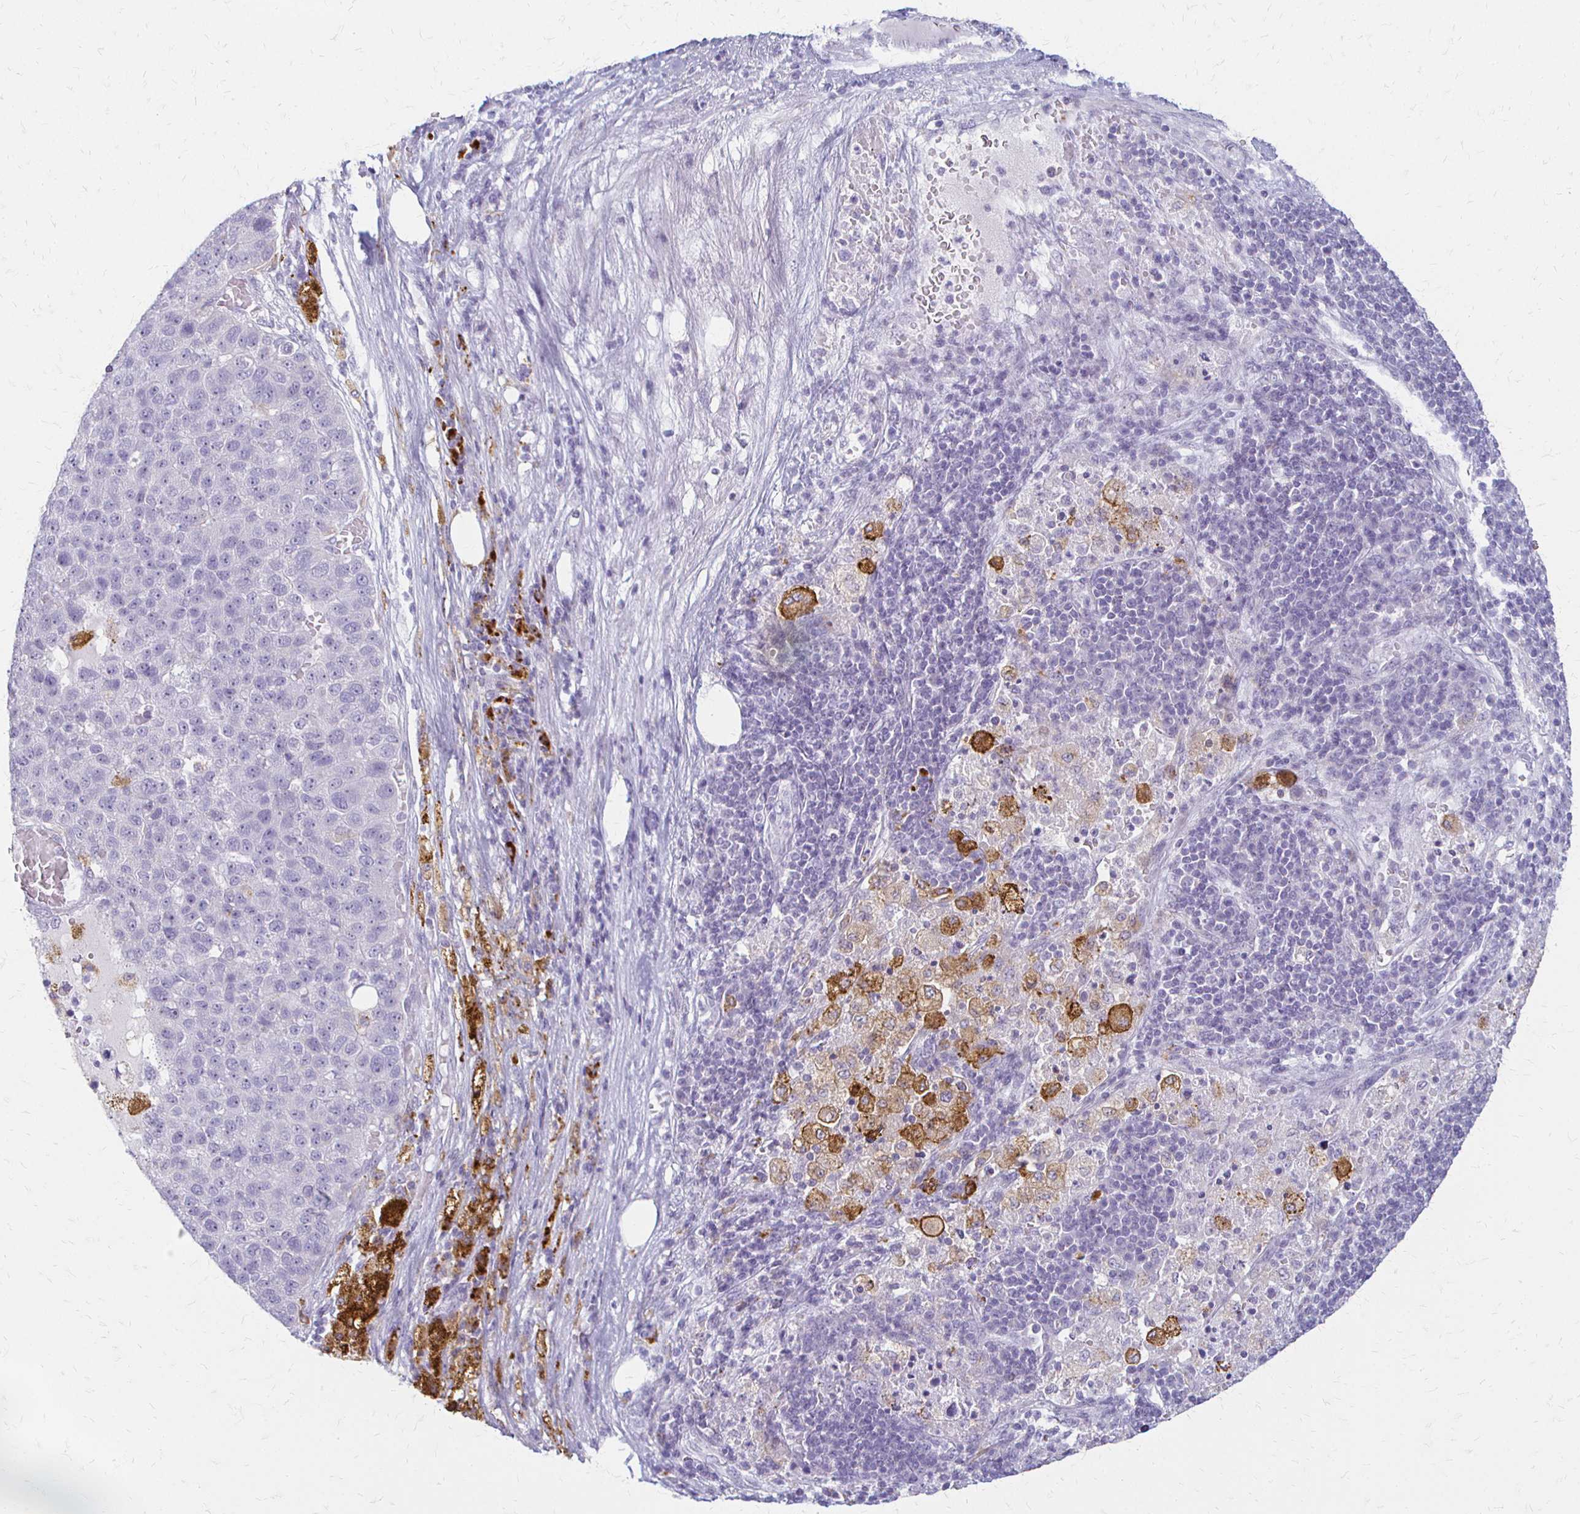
{"staining": {"intensity": "negative", "quantity": "none", "location": "none"}, "tissue": "pancreatic cancer", "cell_type": "Tumor cells", "image_type": "cancer", "snomed": [{"axis": "morphology", "description": "Adenocarcinoma, NOS"}, {"axis": "topography", "description": "Pancreas"}], "caption": "IHC photomicrograph of human adenocarcinoma (pancreatic) stained for a protein (brown), which exhibits no staining in tumor cells.", "gene": "ACP5", "patient": {"sex": "female", "age": 61}}